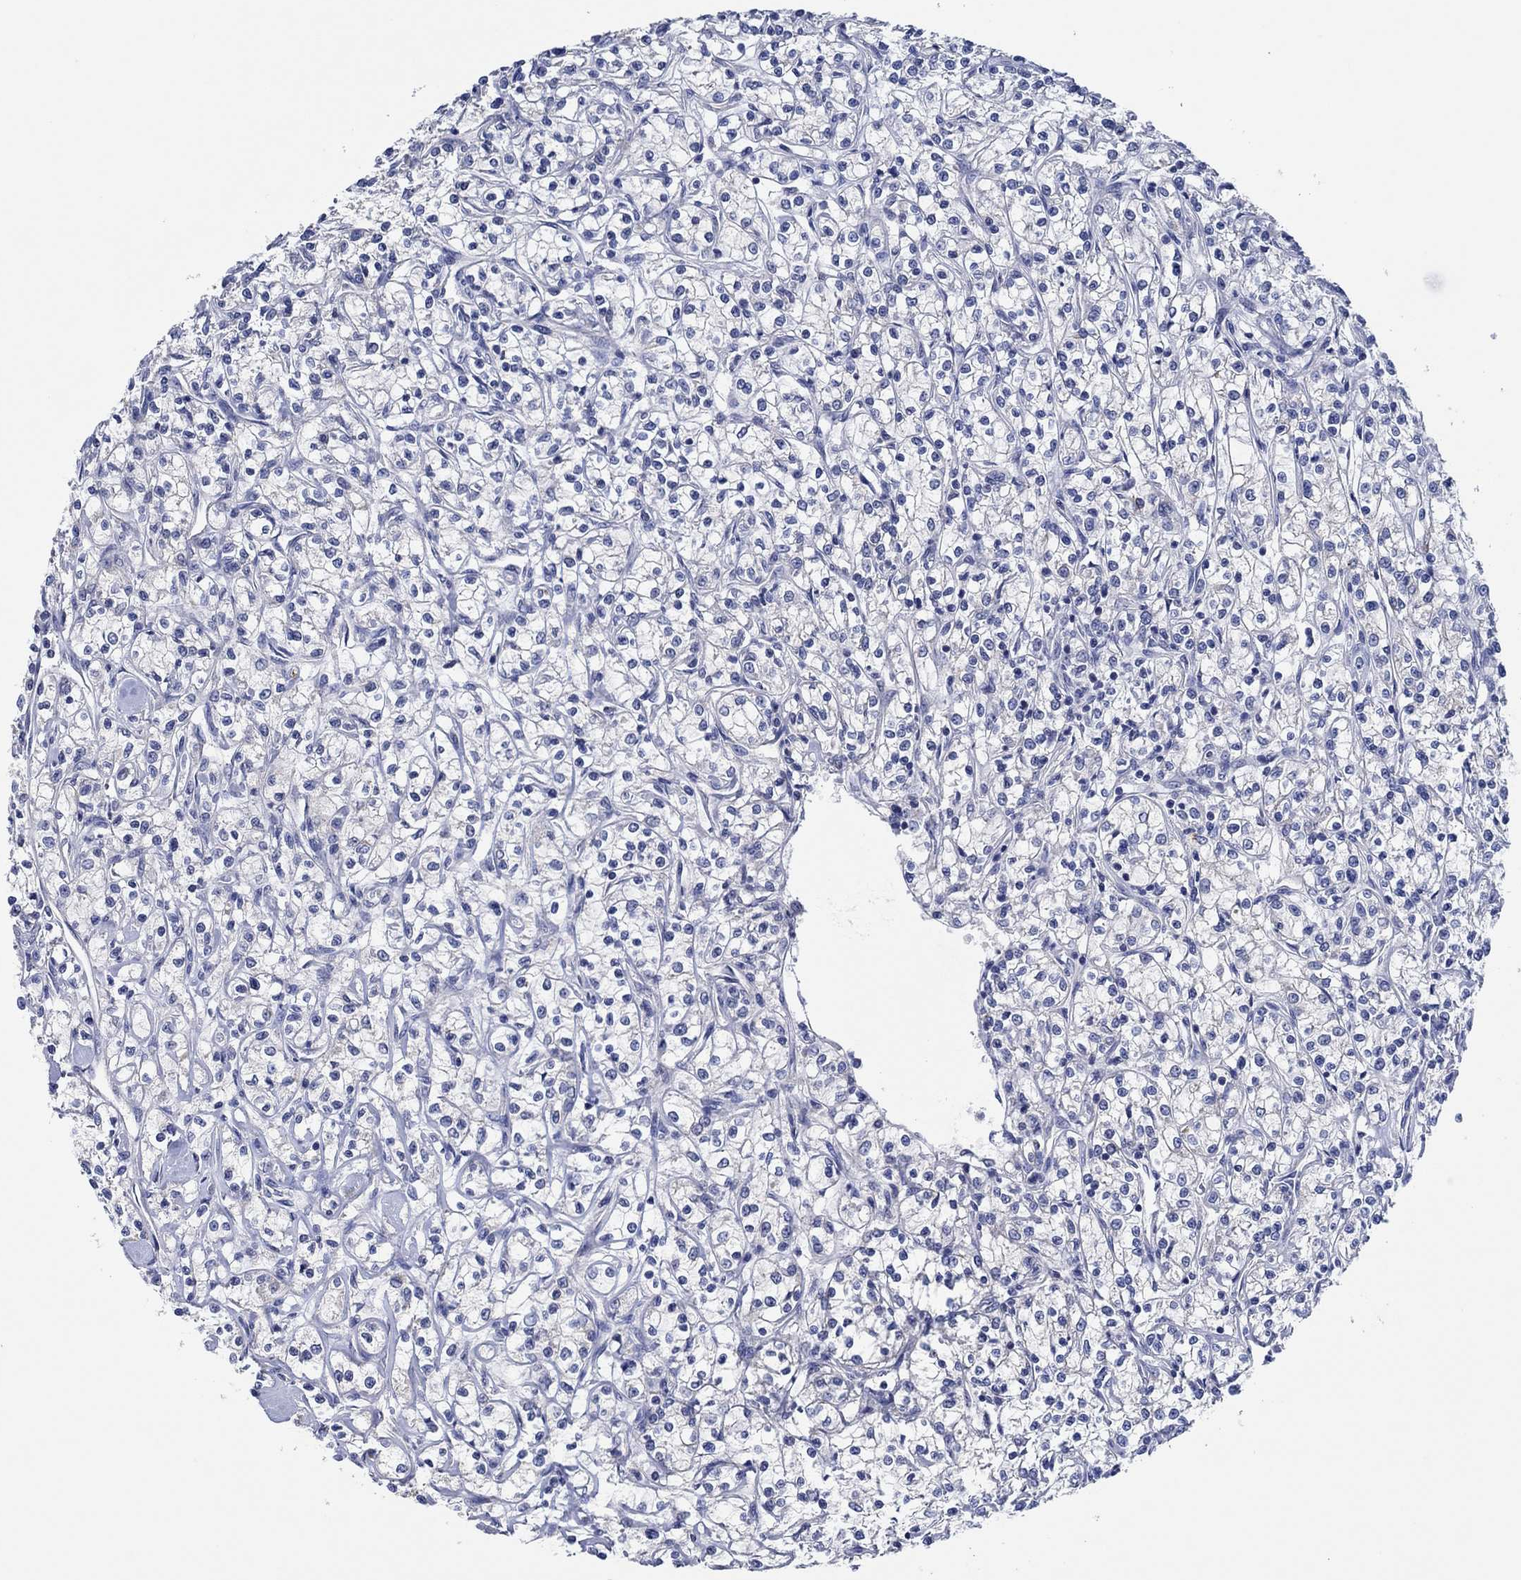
{"staining": {"intensity": "negative", "quantity": "none", "location": "none"}, "tissue": "renal cancer", "cell_type": "Tumor cells", "image_type": "cancer", "snomed": [{"axis": "morphology", "description": "Adenocarcinoma, NOS"}, {"axis": "topography", "description": "Kidney"}], "caption": "This micrograph is of adenocarcinoma (renal) stained with immunohistochemistry to label a protein in brown with the nuclei are counter-stained blue. There is no positivity in tumor cells. (DAB (3,3'-diaminobenzidine) immunohistochemistry (IHC) visualized using brightfield microscopy, high magnification).", "gene": "PRRT3", "patient": {"sex": "female", "age": 59}}